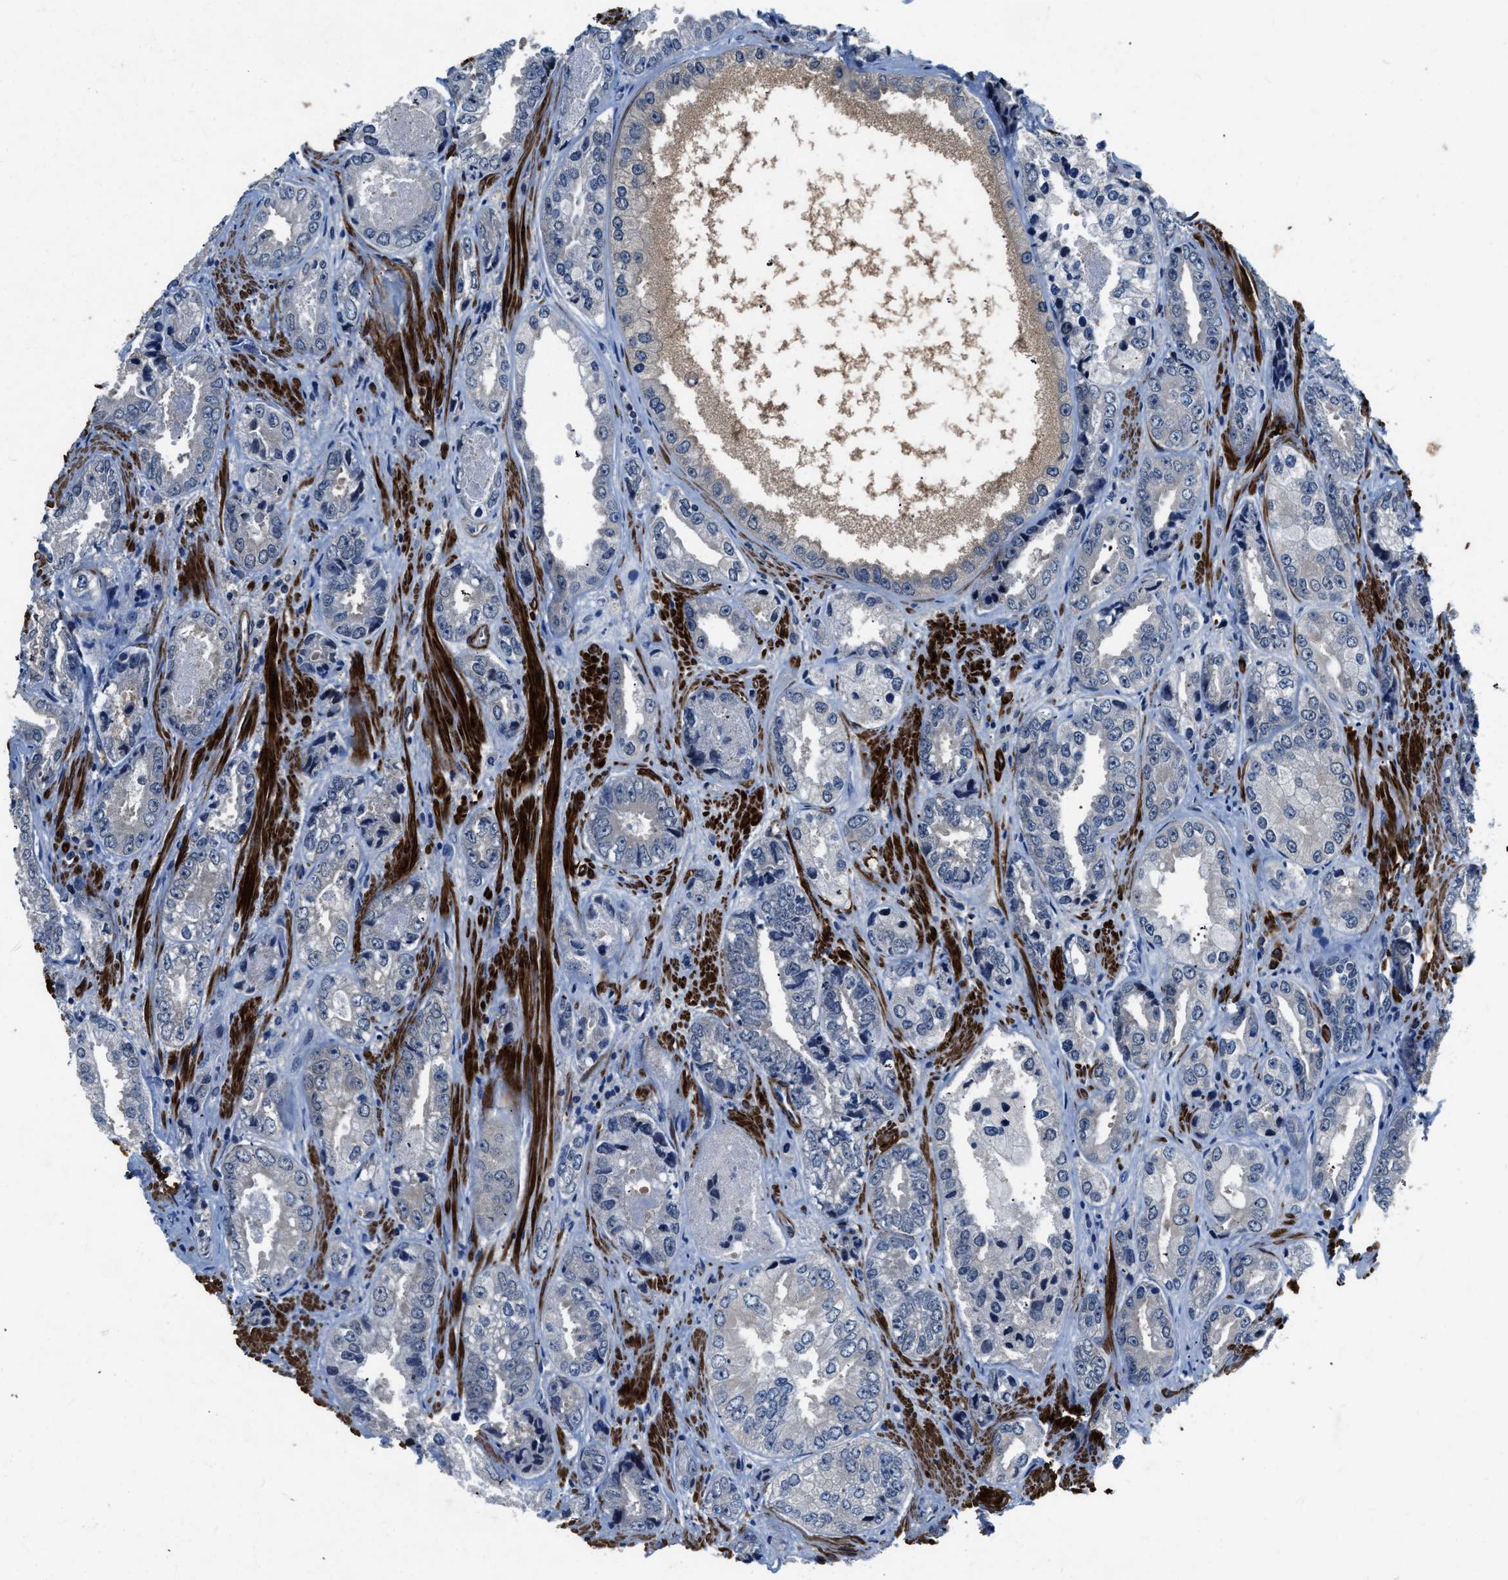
{"staining": {"intensity": "negative", "quantity": "none", "location": "none"}, "tissue": "prostate cancer", "cell_type": "Tumor cells", "image_type": "cancer", "snomed": [{"axis": "morphology", "description": "Adenocarcinoma, High grade"}, {"axis": "topography", "description": "Prostate"}], "caption": "Human prostate cancer (adenocarcinoma (high-grade)) stained for a protein using IHC displays no staining in tumor cells.", "gene": "LANCL2", "patient": {"sex": "male", "age": 61}}